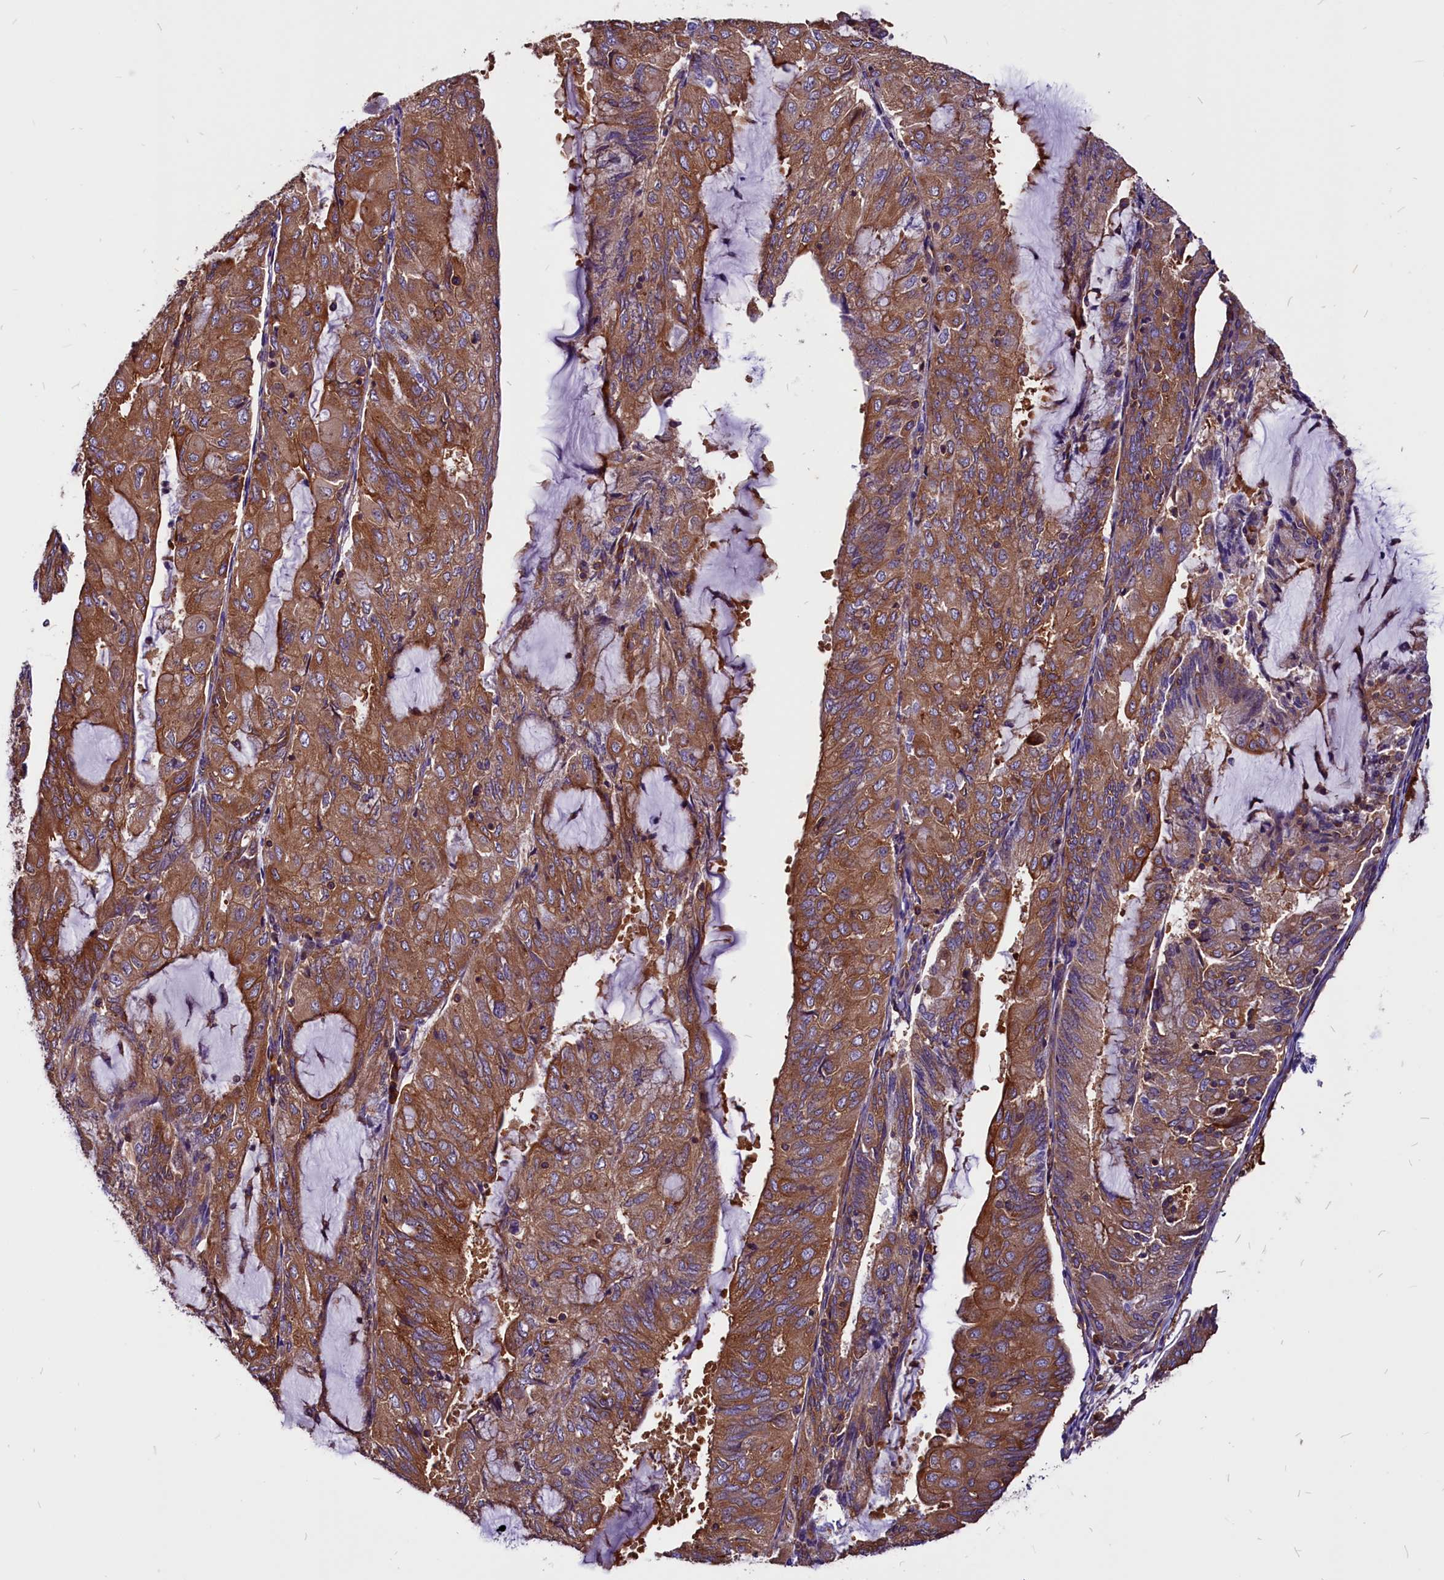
{"staining": {"intensity": "moderate", "quantity": ">75%", "location": "cytoplasmic/membranous"}, "tissue": "endometrial cancer", "cell_type": "Tumor cells", "image_type": "cancer", "snomed": [{"axis": "morphology", "description": "Adenocarcinoma, NOS"}, {"axis": "topography", "description": "Endometrium"}], "caption": "Brown immunohistochemical staining in adenocarcinoma (endometrial) displays moderate cytoplasmic/membranous staining in approximately >75% of tumor cells.", "gene": "EIF3G", "patient": {"sex": "female", "age": 81}}